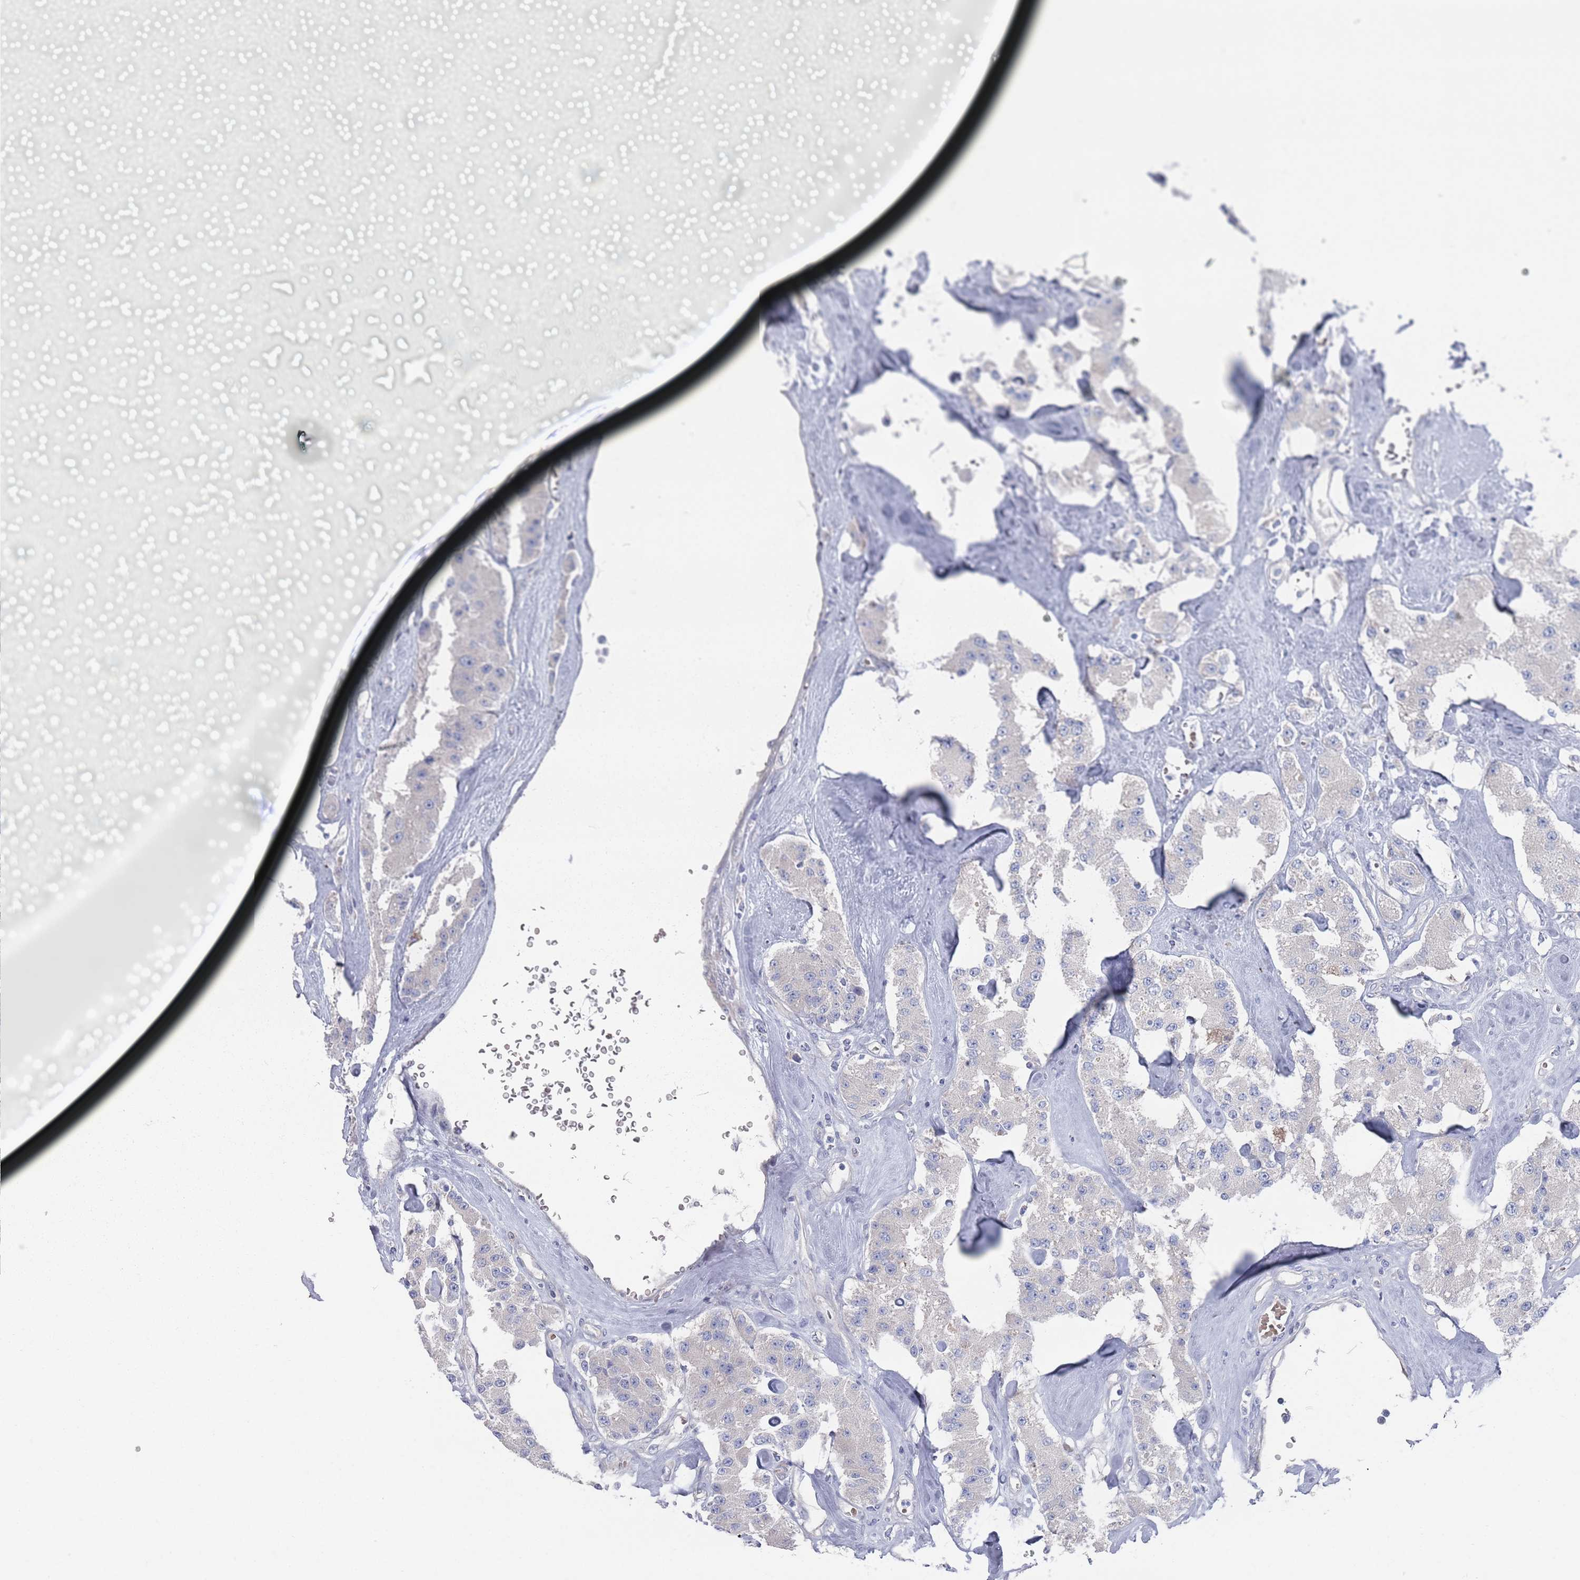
{"staining": {"intensity": "negative", "quantity": "none", "location": "none"}, "tissue": "carcinoid", "cell_type": "Tumor cells", "image_type": "cancer", "snomed": [{"axis": "morphology", "description": "Carcinoid, malignant, NOS"}, {"axis": "topography", "description": "Pancreas"}], "caption": "IHC micrograph of human carcinoid stained for a protein (brown), which displays no positivity in tumor cells.", "gene": "TMCO3", "patient": {"sex": "male", "age": 41}}